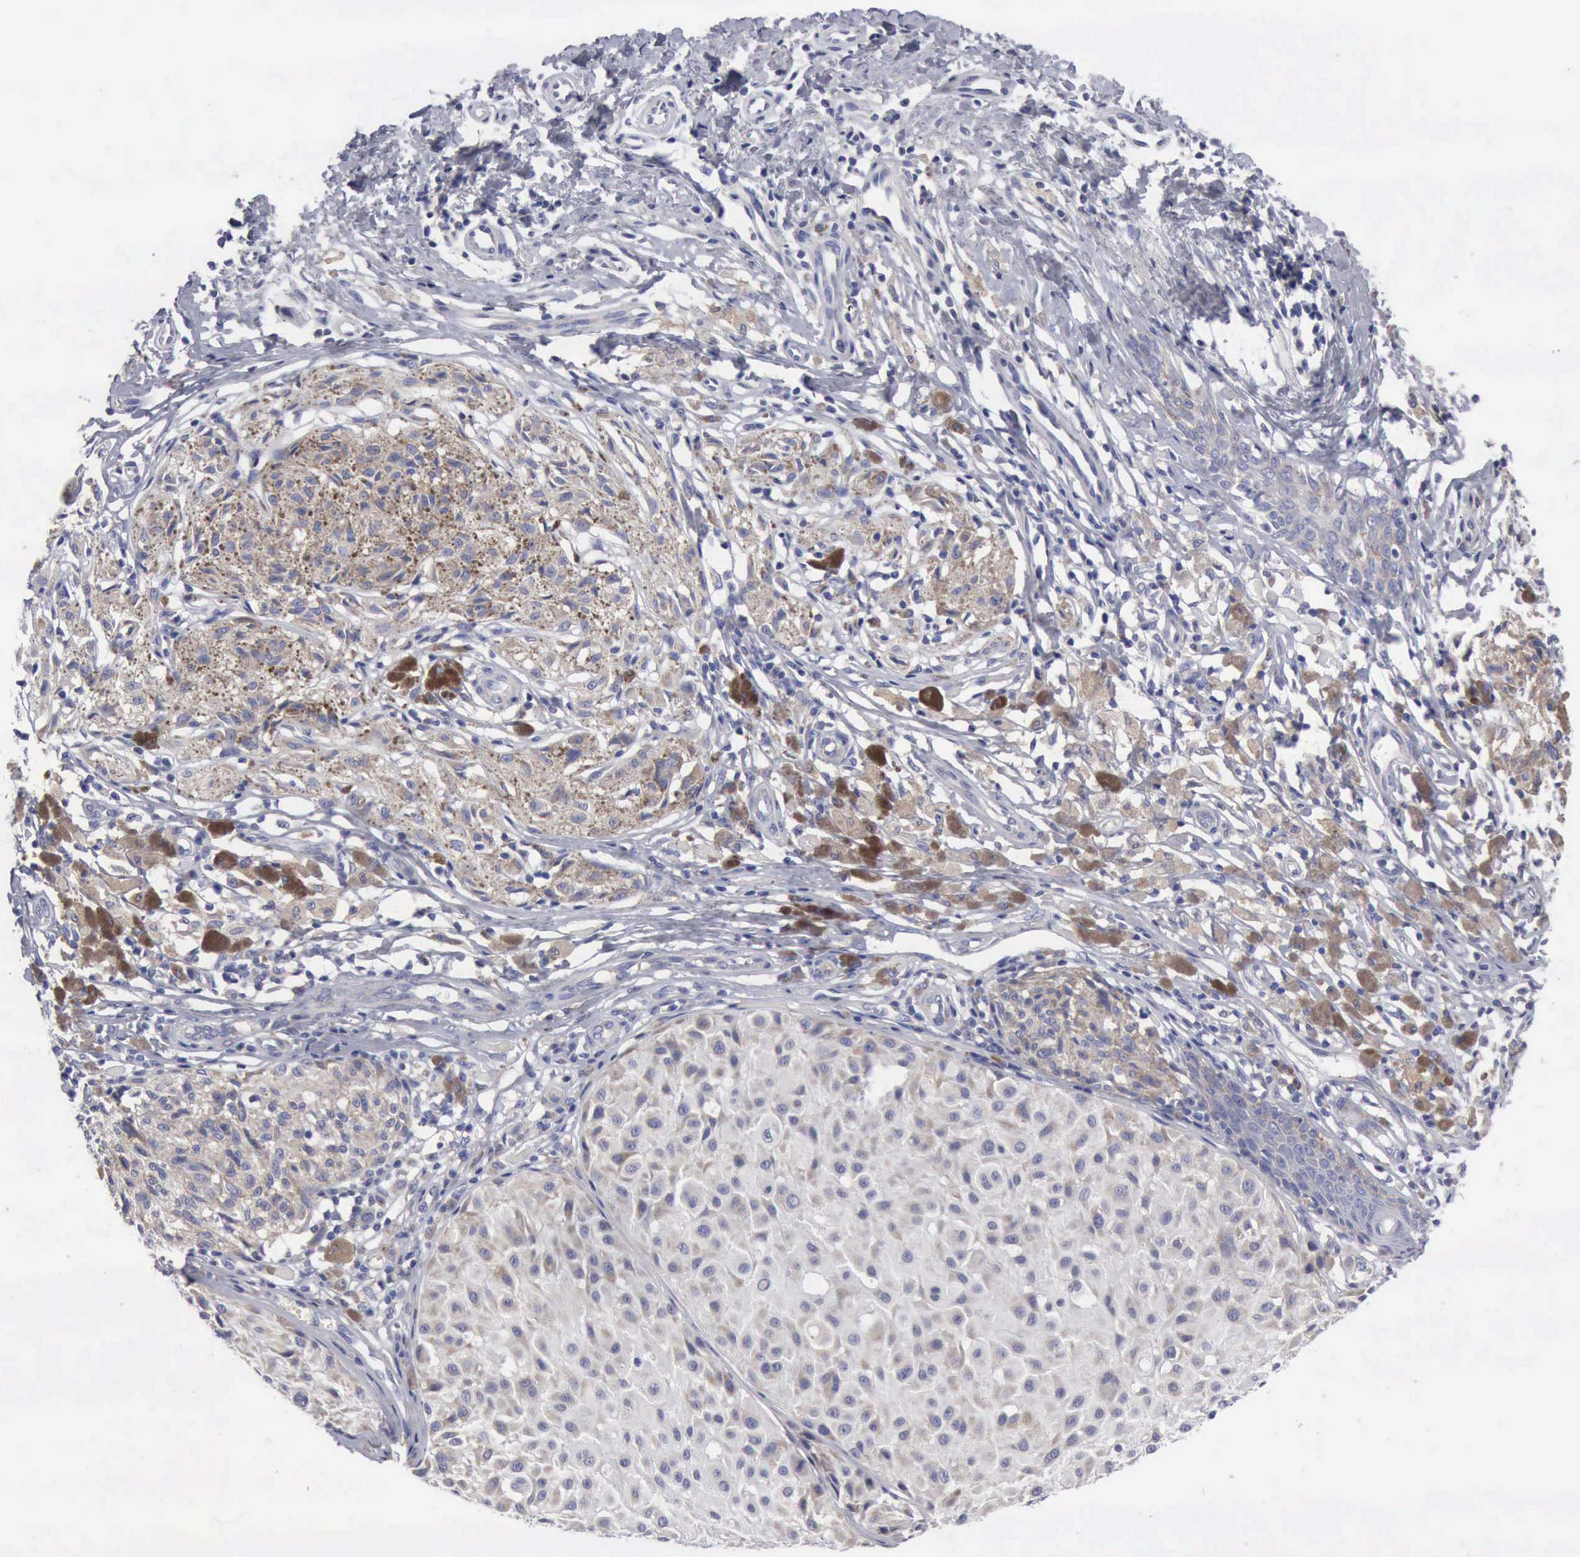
{"staining": {"intensity": "moderate", "quantity": "25%-75%", "location": "cytoplasmic/membranous"}, "tissue": "melanoma", "cell_type": "Tumor cells", "image_type": "cancer", "snomed": [{"axis": "morphology", "description": "Malignant melanoma, NOS"}, {"axis": "topography", "description": "Skin"}], "caption": "Malignant melanoma tissue reveals moderate cytoplasmic/membranous staining in about 25%-75% of tumor cells, visualized by immunohistochemistry.", "gene": "TXLNG", "patient": {"sex": "male", "age": 36}}